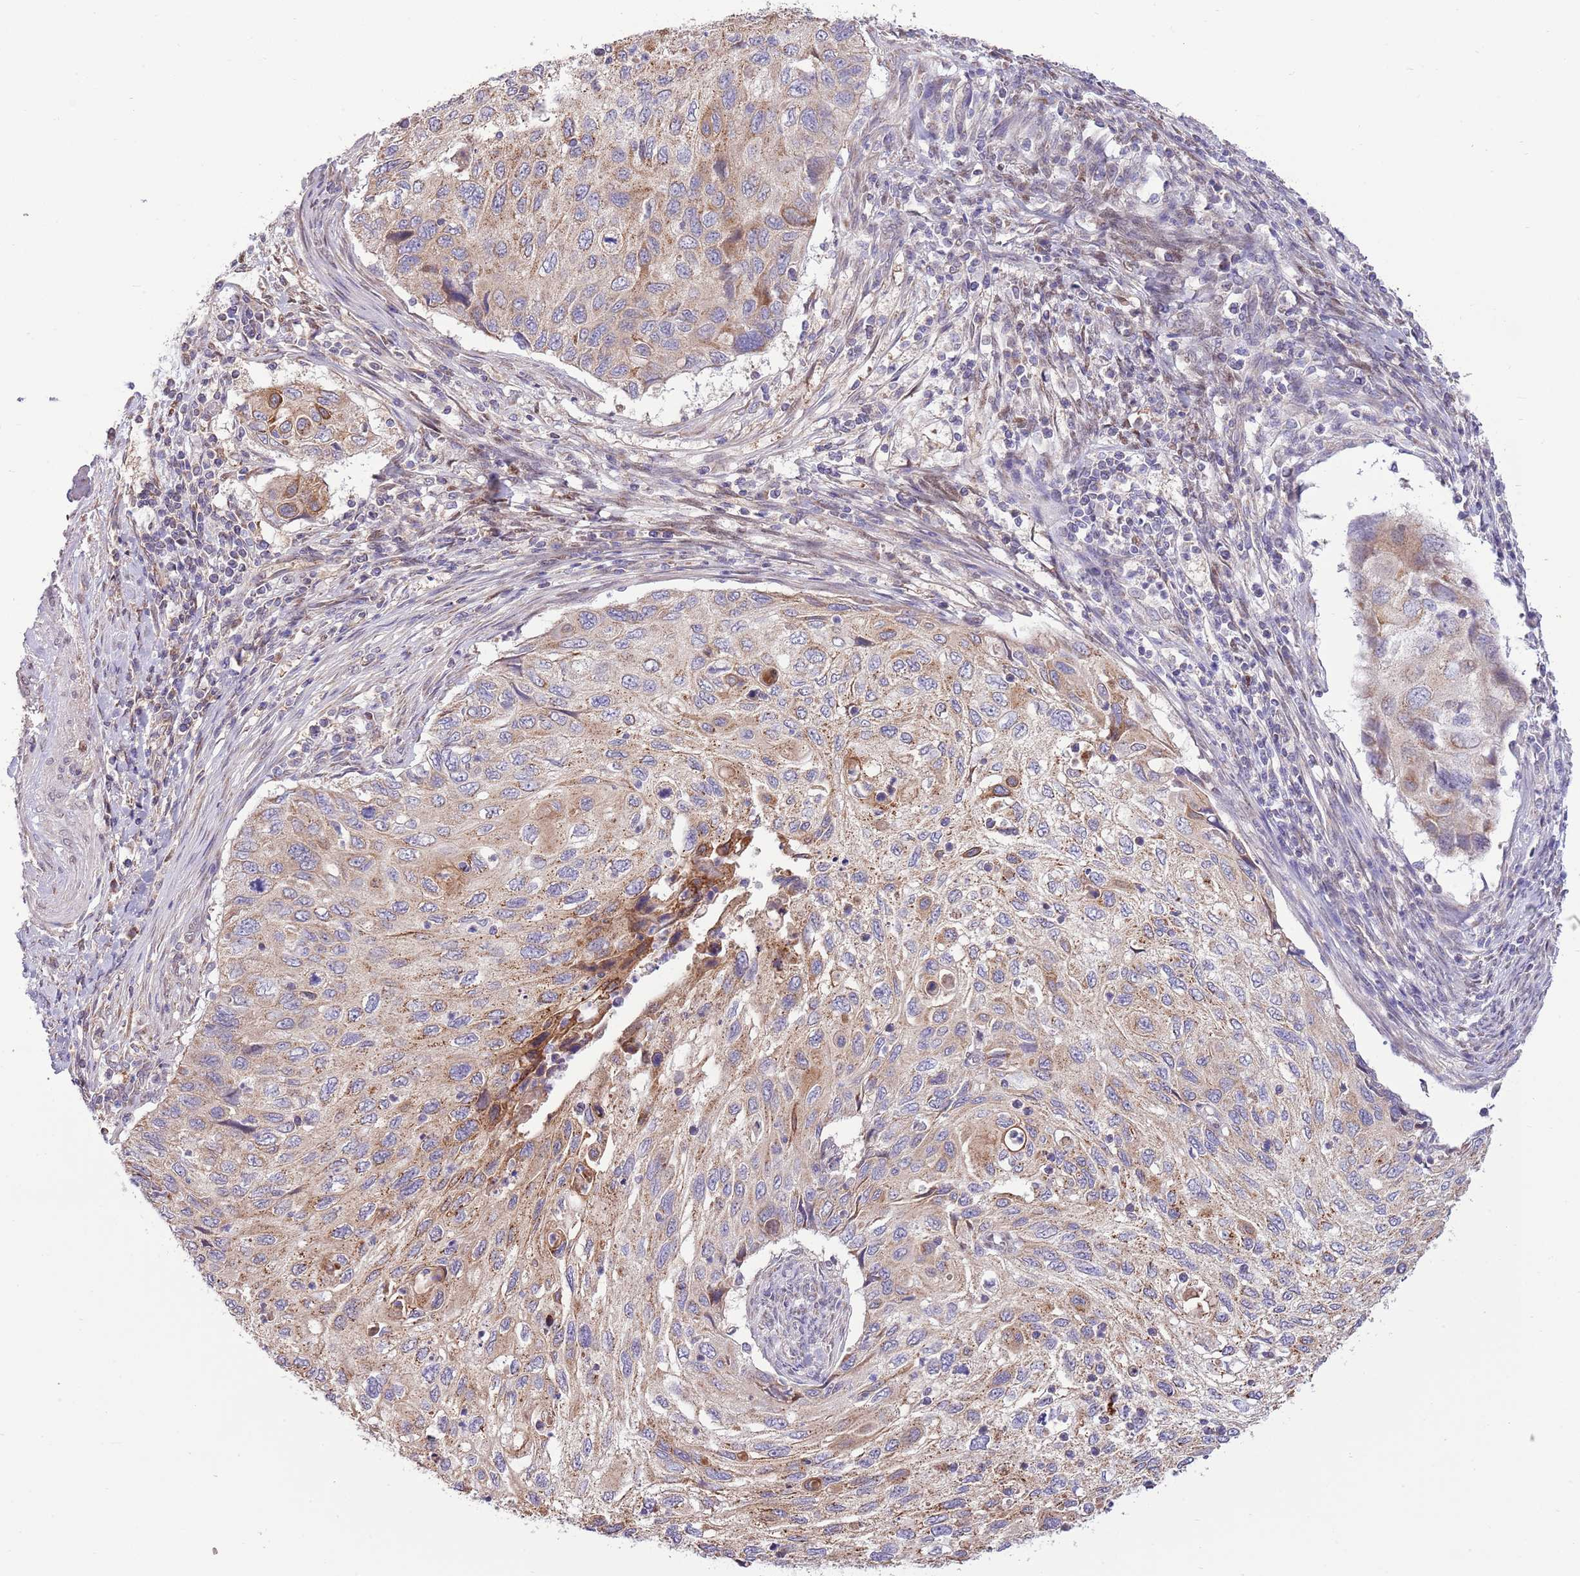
{"staining": {"intensity": "moderate", "quantity": ">75%", "location": "cytoplasmic/membranous"}, "tissue": "cervical cancer", "cell_type": "Tumor cells", "image_type": "cancer", "snomed": [{"axis": "morphology", "description": "Squamous cell carcinoma, NOS"}, {"axis": "topography", "description": "Cervix"}], "caption": "Human squamous cell carcinoma (cervical) stained with a protein marker exhibits moderate staining in tumor cells.", "gene": "ARL2BP", "patient": {"sex": "female", "age": 70}}